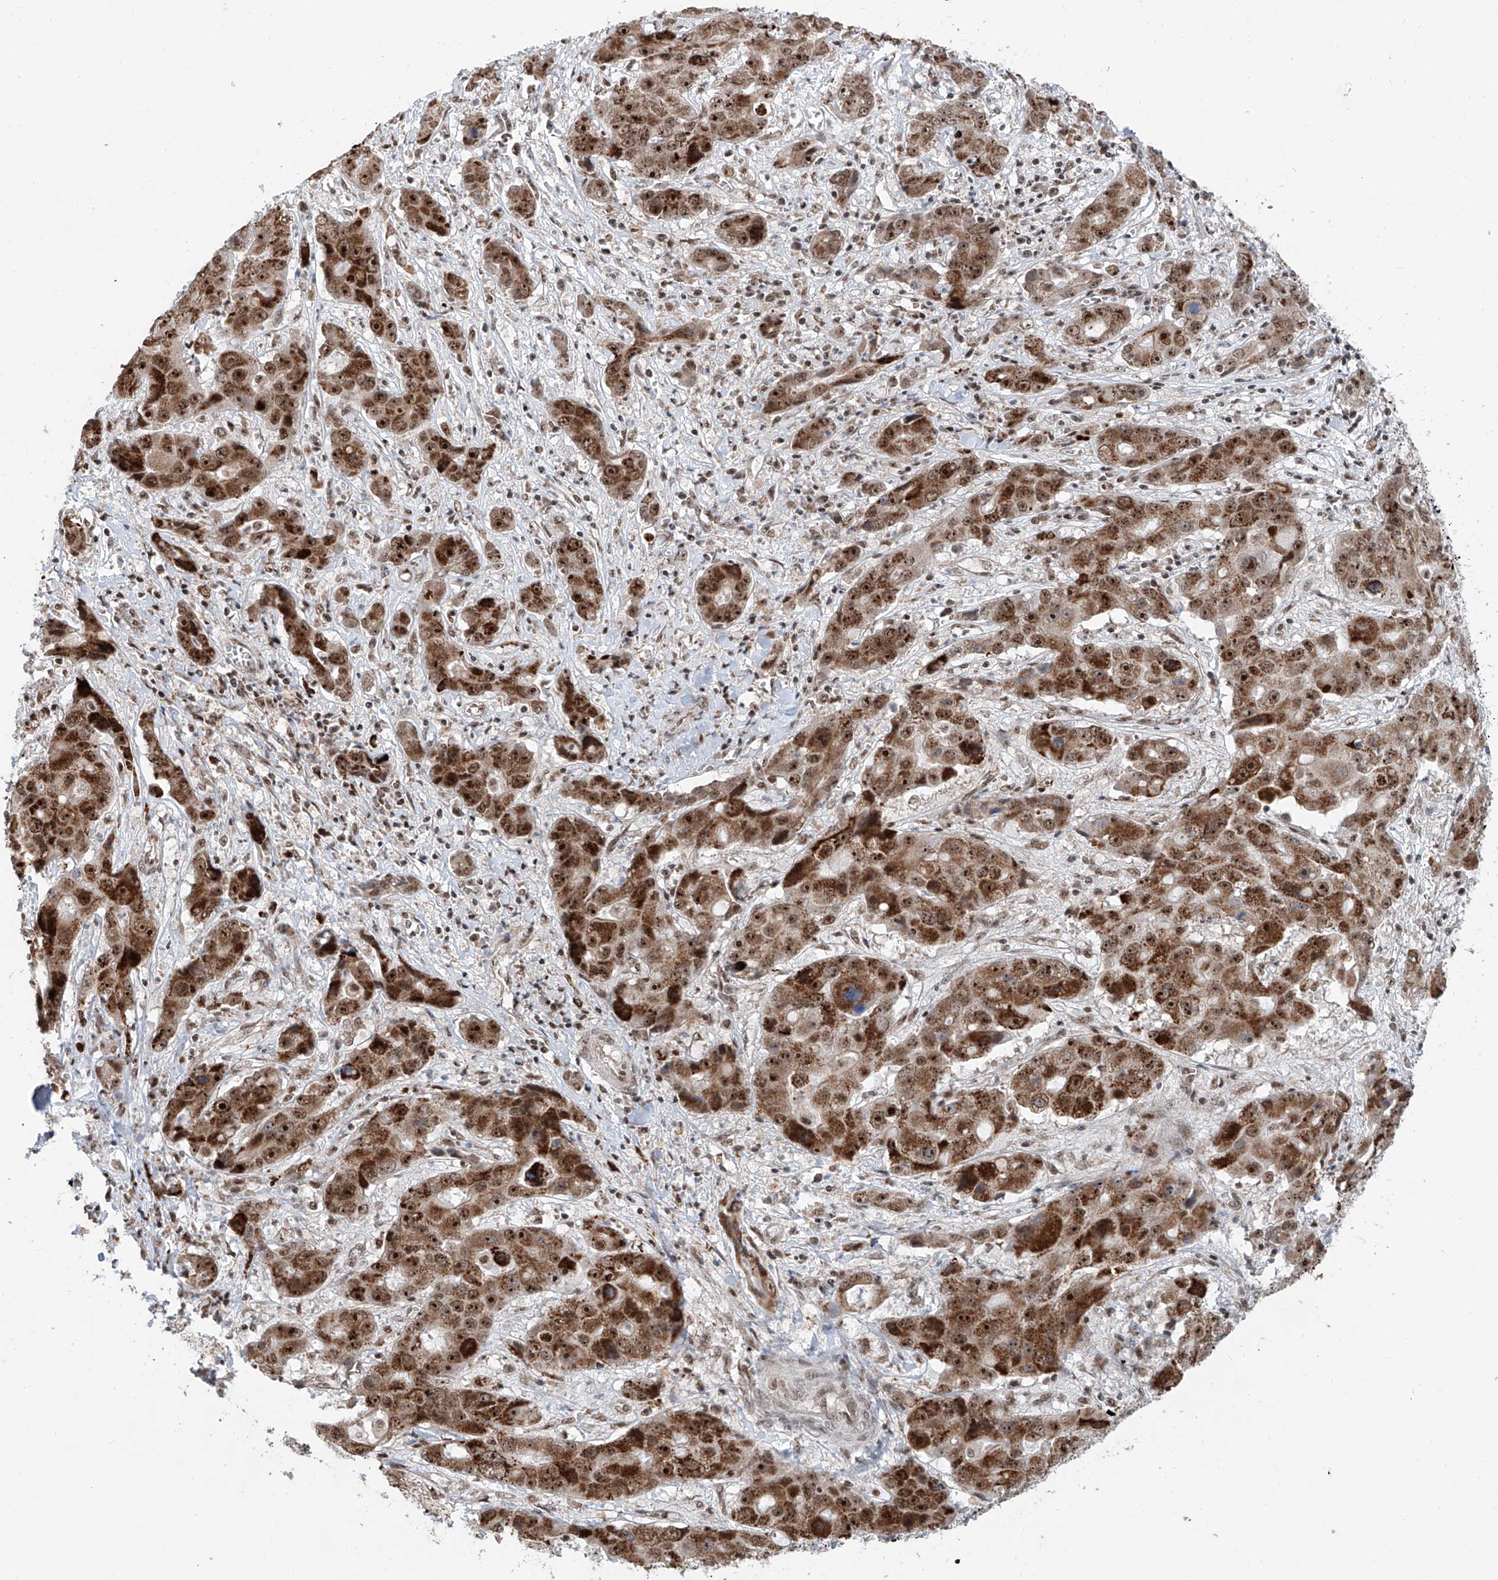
{"staining": {"intensity": "strong", "quantity": ">75%", "location": "cytoplasmic/membranous,nuclear"}, "tissue": "liver cancer", "cell_type": "Tumor cells", "image_type": "cancer", "snomed": [{"axis": "morphology", "description": "Cholangiocarcinoma"}, {"axis": "topography", "description": "Liver"}], "caption": "Protein expression analysis of liver cancer reveals strong cytoplasmic/membranous and nuclear positivity in about >75% of tumor cells.", "gene": "SDE2", "patient": {"sex": "male", "age": 67}}